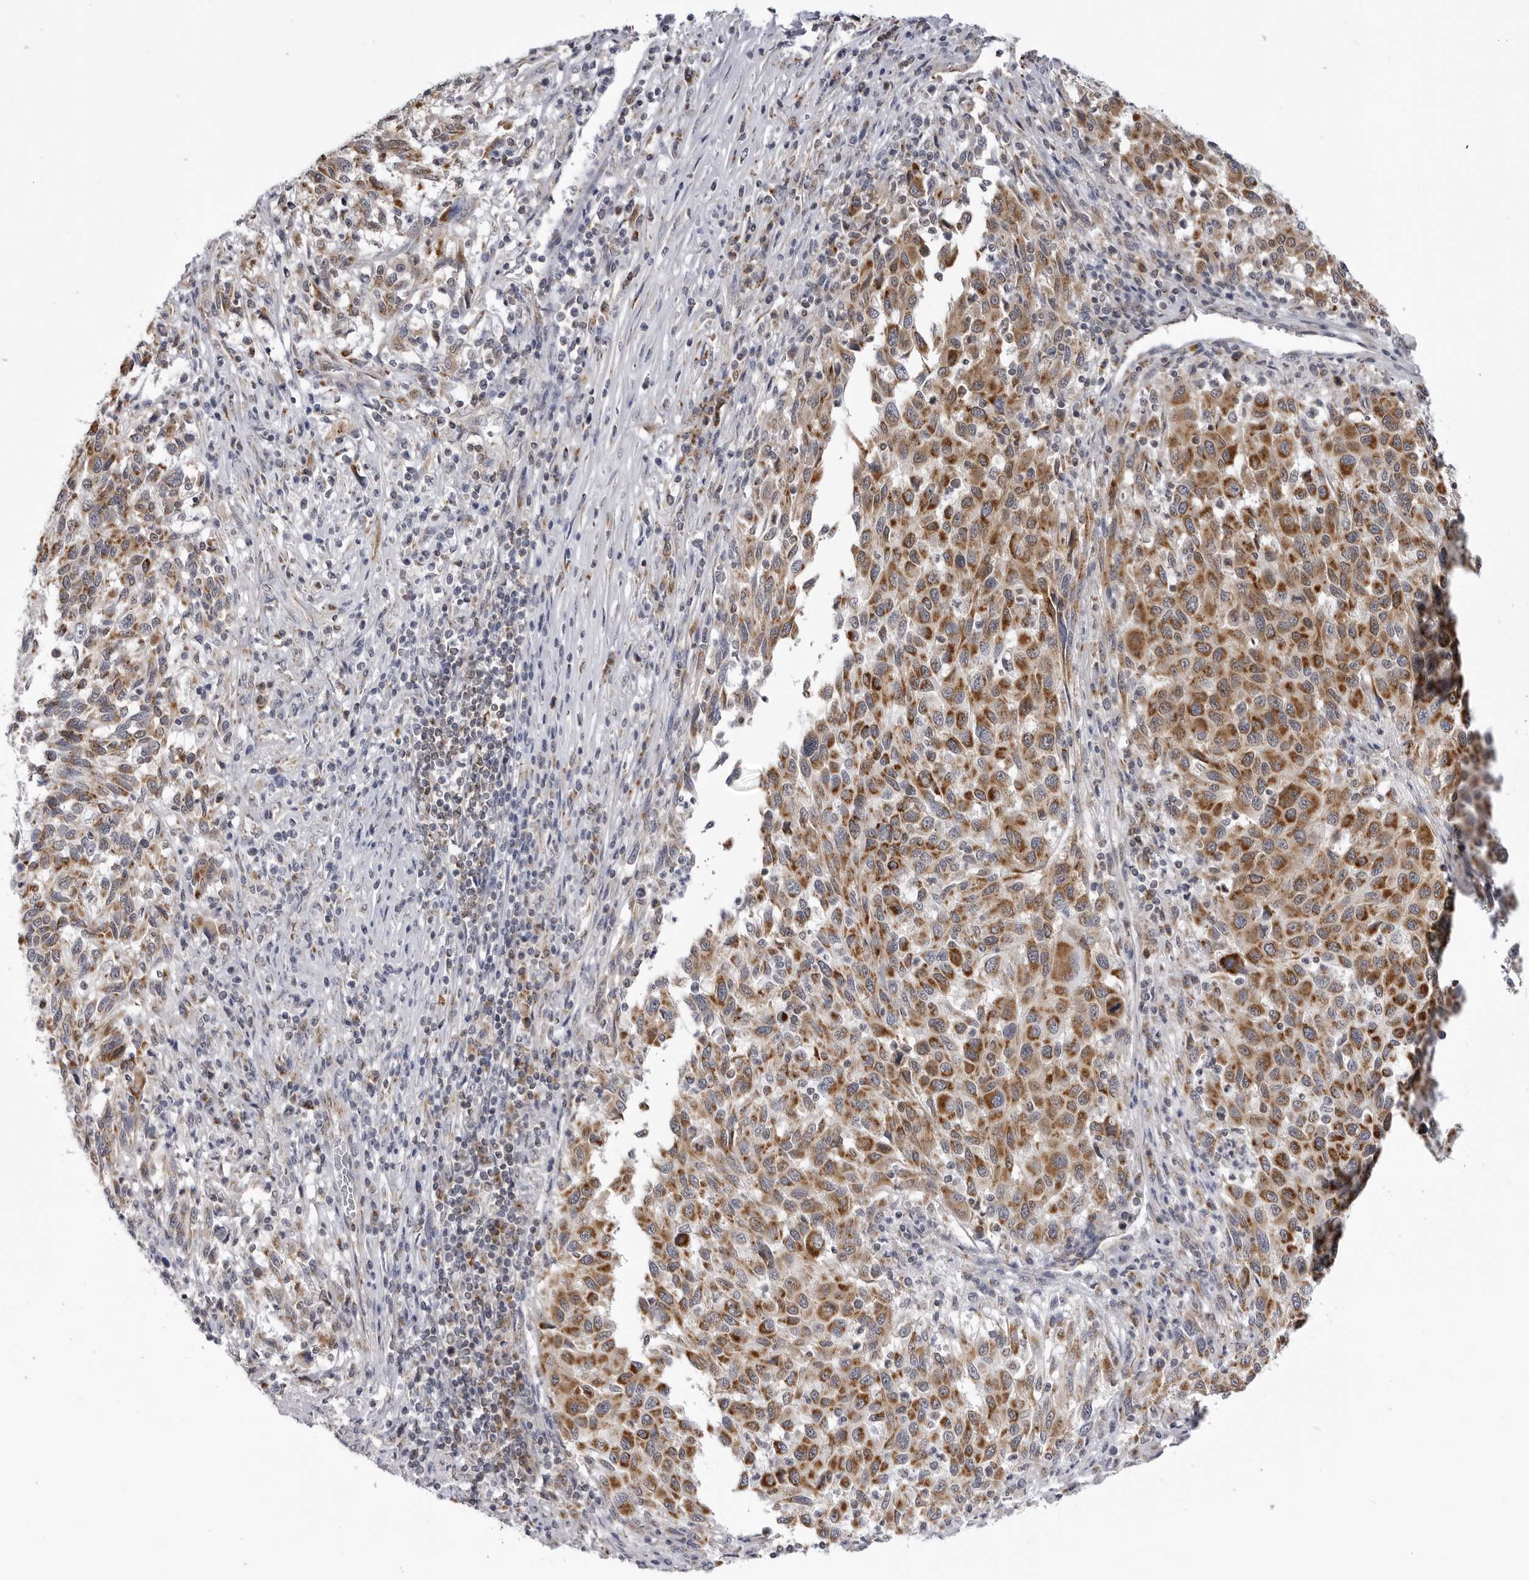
{"staining": {"intensity": "strong", "quantity": ">75%", "location": "cytoplasmic/membranous"}, "tissue": "melanoma", "cell_type": "Tumor cells", "image_type": "cancer", "snomed": [{"axis": "morphology", "description": "Malignant melanoma, Metastatic site"}, {"axis": "topography", "description": "Lymph node"}], "caption": "Immunohistochemical staining of malignant melanoma (metastatic site) reveals strong cytoplasmic/membranous protein expression in about >75% of tumor cells. (Stains: DAB (3,3'-diaminobenzidine) in brown, nuclei in blue, Microscopy: brightfield microscopy at high magnification).", "gene": "FH", "patient": {"sex": "male", "age": 61}}